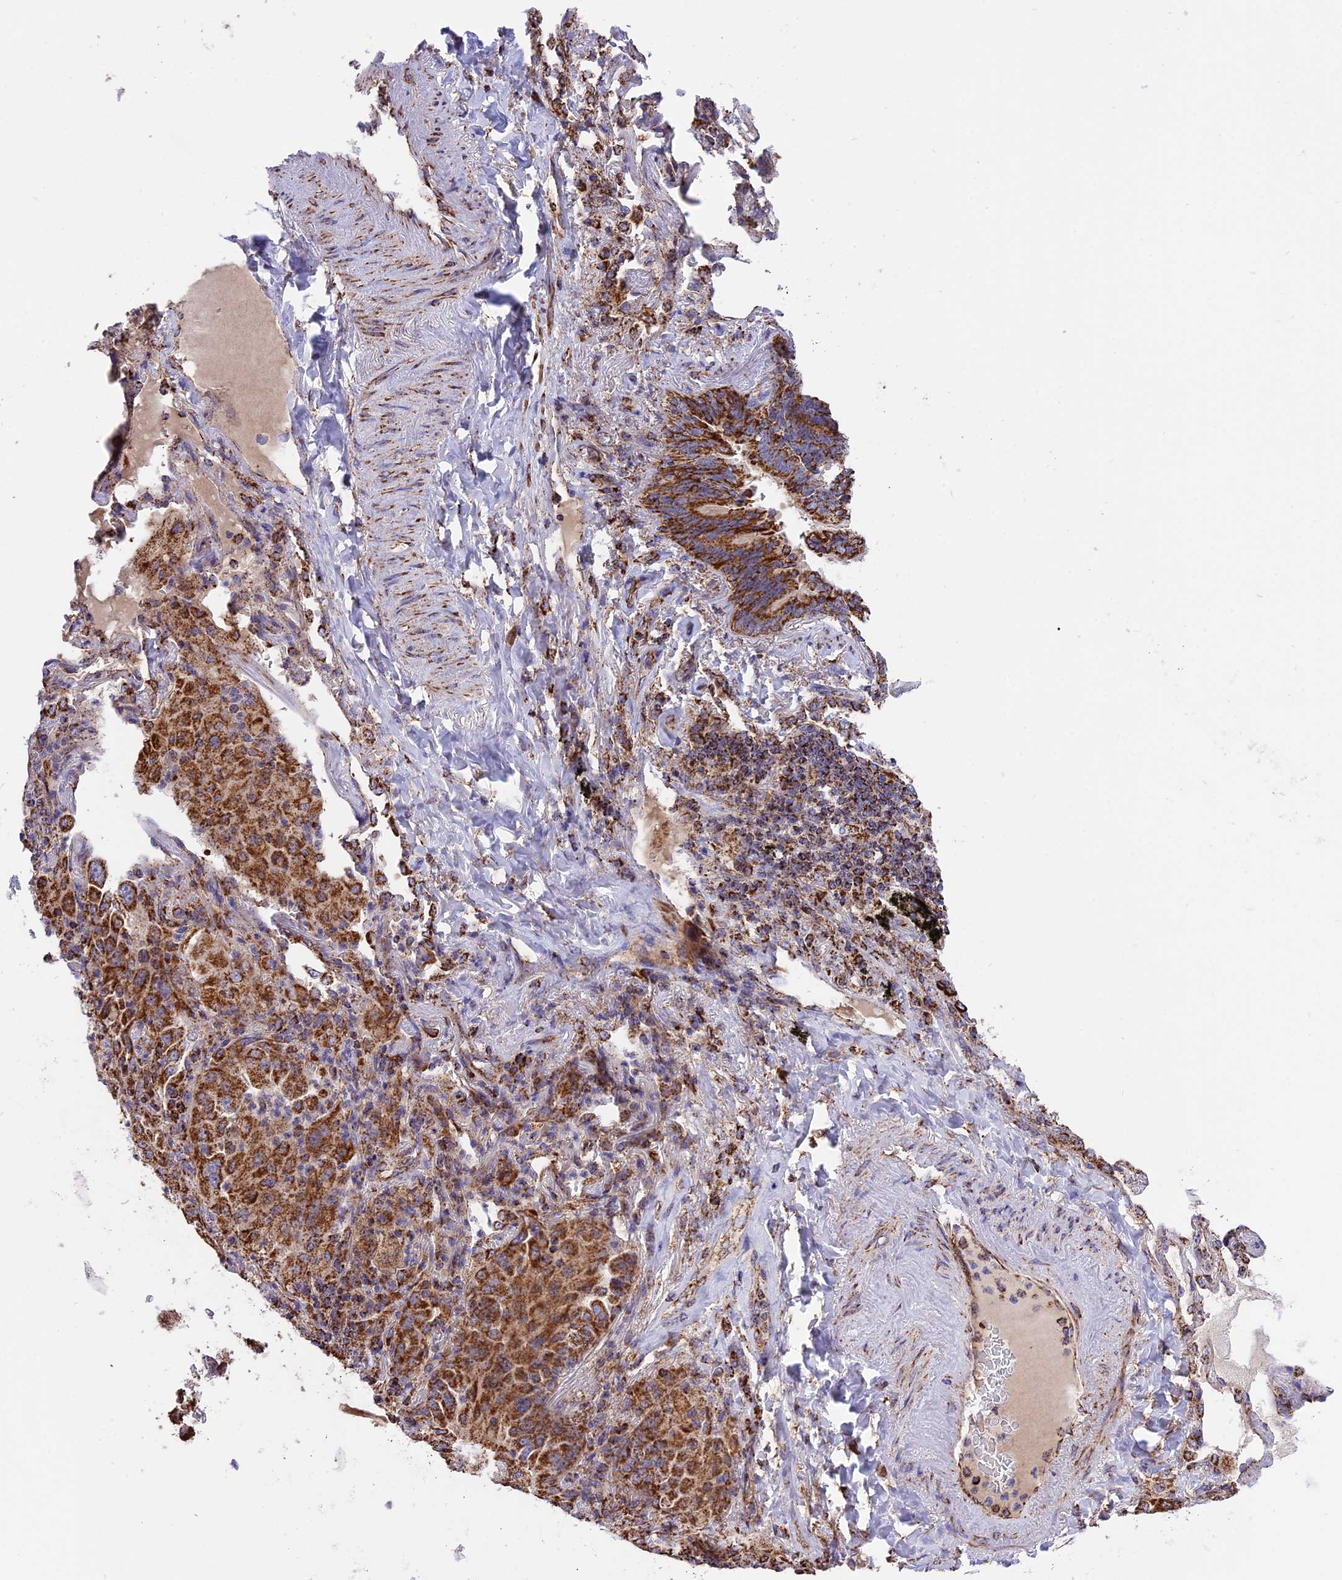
{"staining": {"intensity": "strong", "quantity": ">75%", "location": "cytoplasmic/membranous"}, "tissue": "lung cancer", "cell_type": "Tumor cells", "image_type": "cancer", "snomed": [{"axis": "morphology", "description": "Adenocarcinoma, NOS"}, {"axis": "topography", "description": "Lung"}], "caption": "DAB (3,3'-diaminobenzidine) immunohistochemical staining of lung cancer demonstrates strong cytoplasmic/membranous protein staining in about >75% of tumor cells.", "gene": "TTC4", "patient": {"sex": "female", "age": 69}}